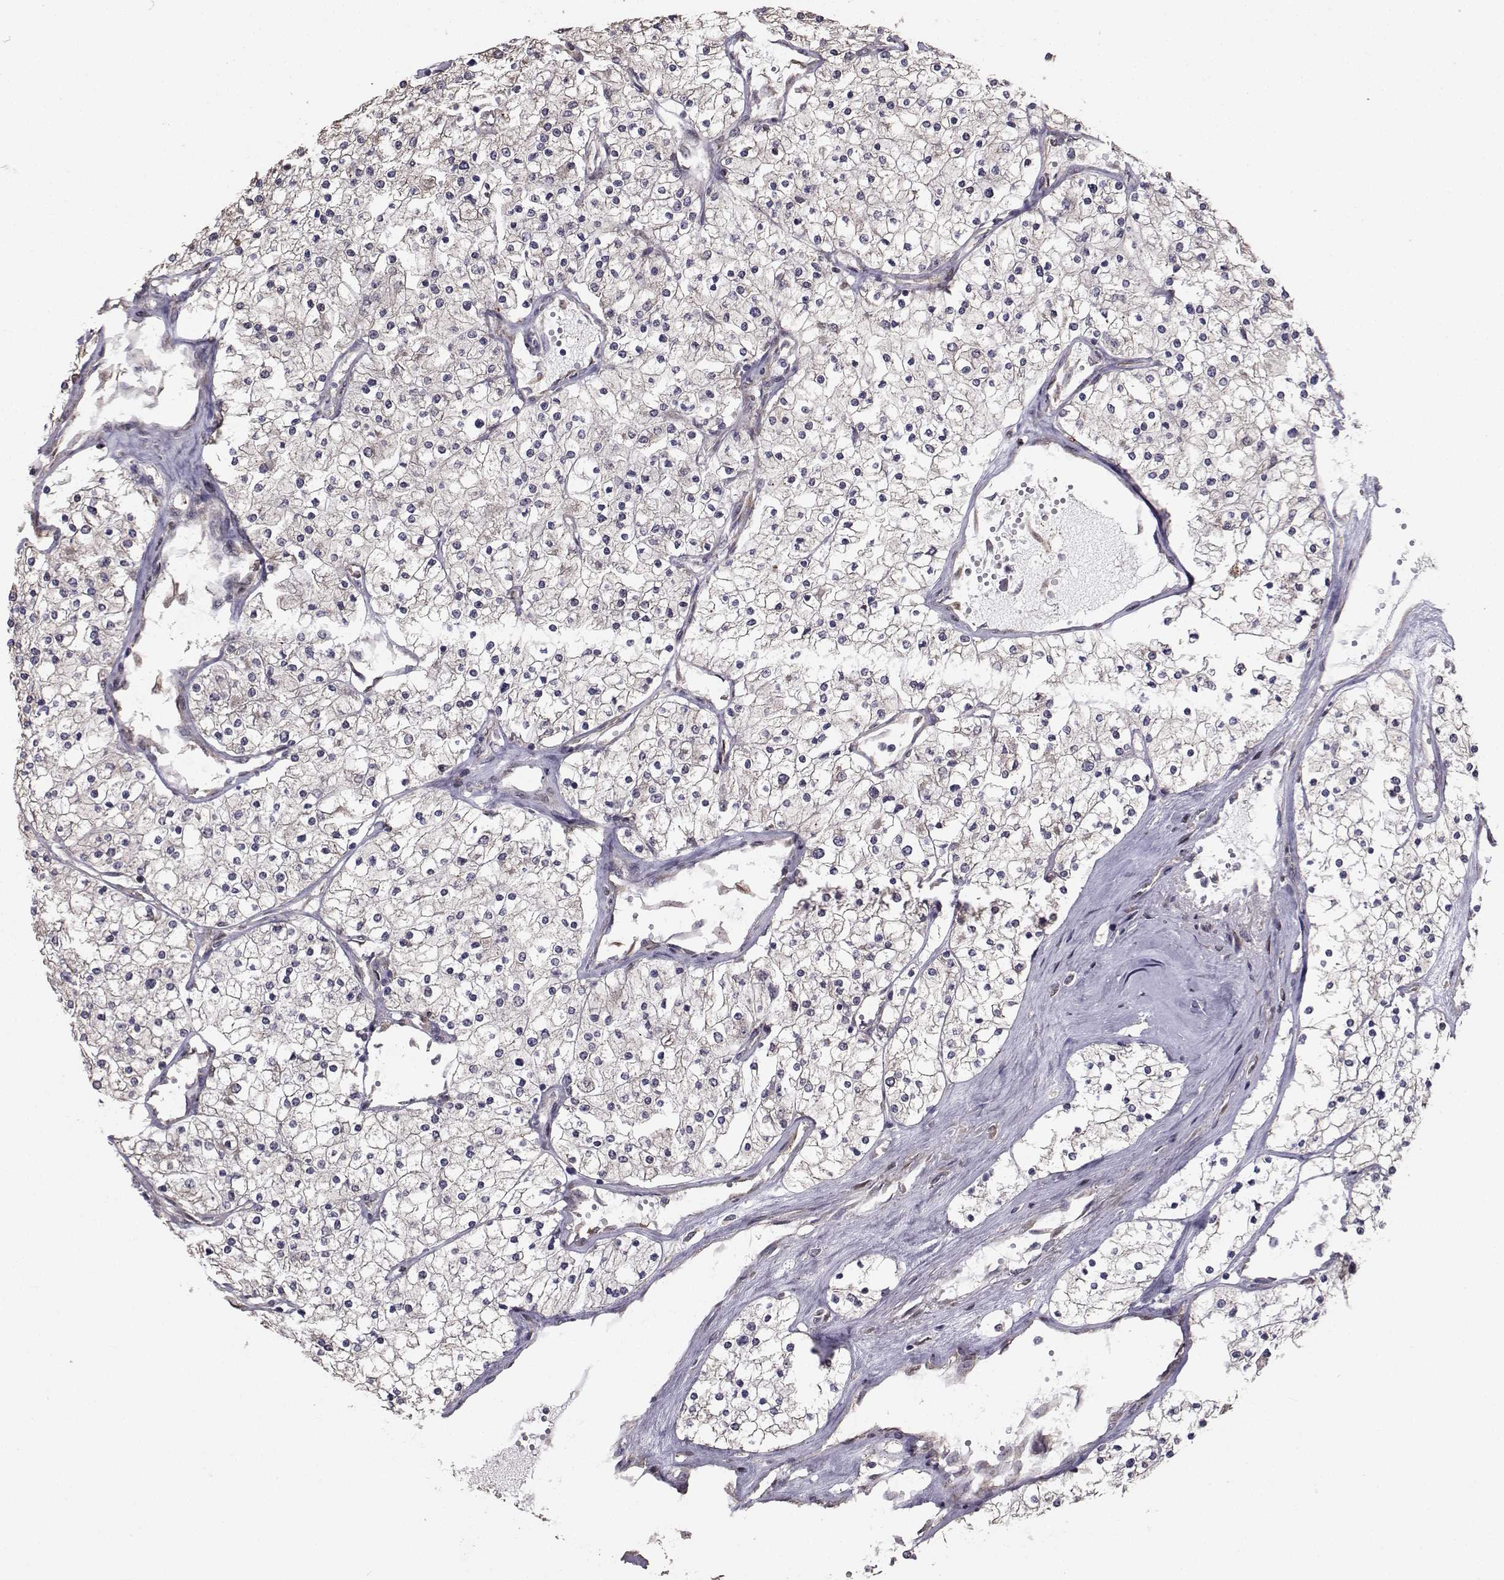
{"staining": {"intensity": "negative", "quantity": "none", "location": "none"}, "tissue": "renal cancer", "cell_type": "Tumor cells", "image_type": "cancer", "snomed": [{"axis": "morphology", "description": "Adenocarcinoma, NOS"}, {"axis": "topography", "description": "Kidney"}], "caption": "Photomicrograph shows no protein staining in tumor cells of renal cancer tissue. (DAB (3,3'-diaminobenzidine) immunohistochemistry, high magnification).", "gene": "TRIP10", "patient": {"sex": "male", "age": 80}}